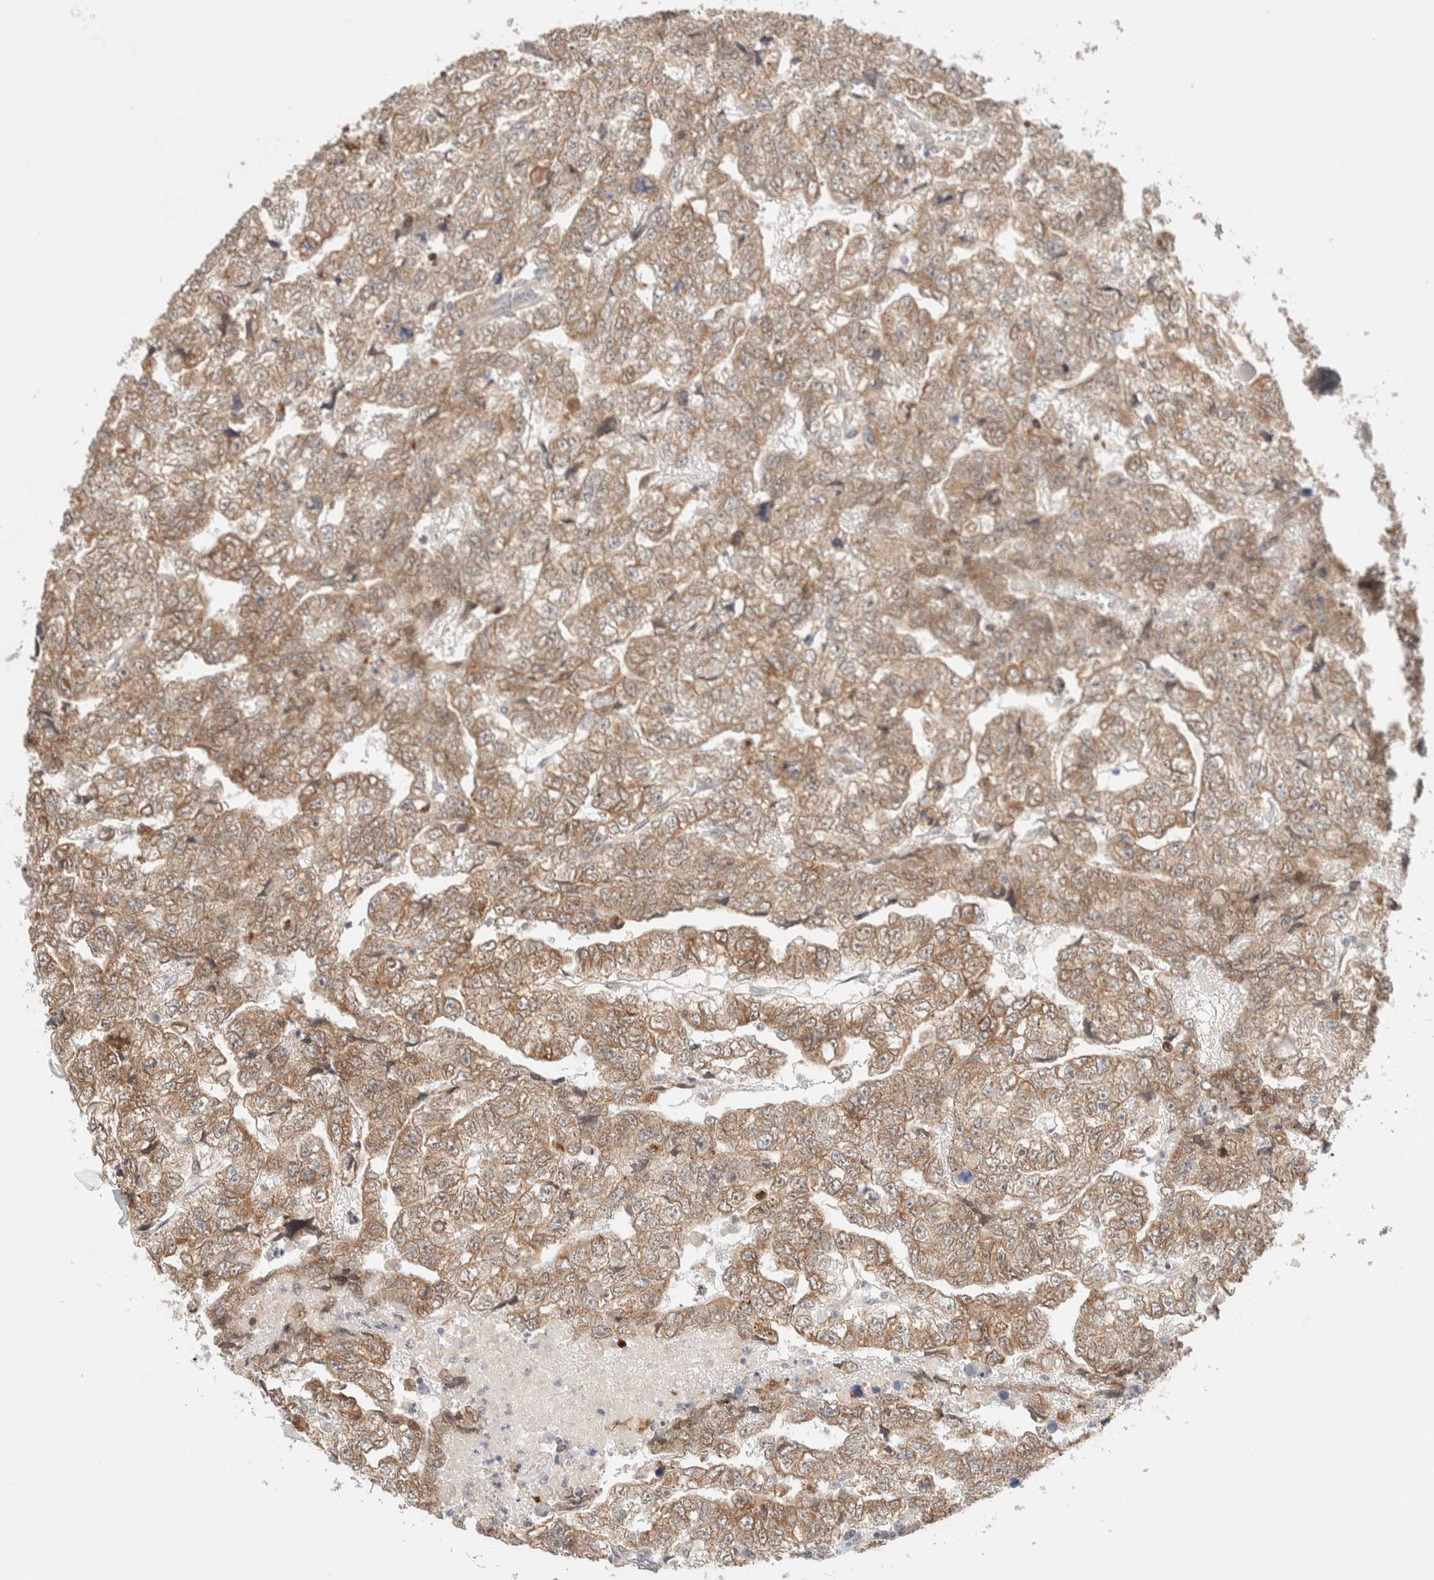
{"staining": {"intensity": "moderate", "quantity": ">75%", "location": "cytoplasmic/membranous"}, "tissue": "testis cancer", "cell_type": "Tumor cells", "image_type": "cancer", "snomed": [{"axis": "morphology", "description": "Carcinoma, Embryonal, NOS"}, {"axis": "topography", "description": "Testis"}], "caption": "Immunohistochemistry histopathology image of neoplastic tissue: human testis embryonal carcinoma stained using IHC shows medium levels of moderate protein expression localized specifically in the cytoplasmic/membranous of tumor cells, appearing as a cytoplasmic/membranous brown color.", "gene": "RRP15", "patient": {"sex": "male", "age": 36}}